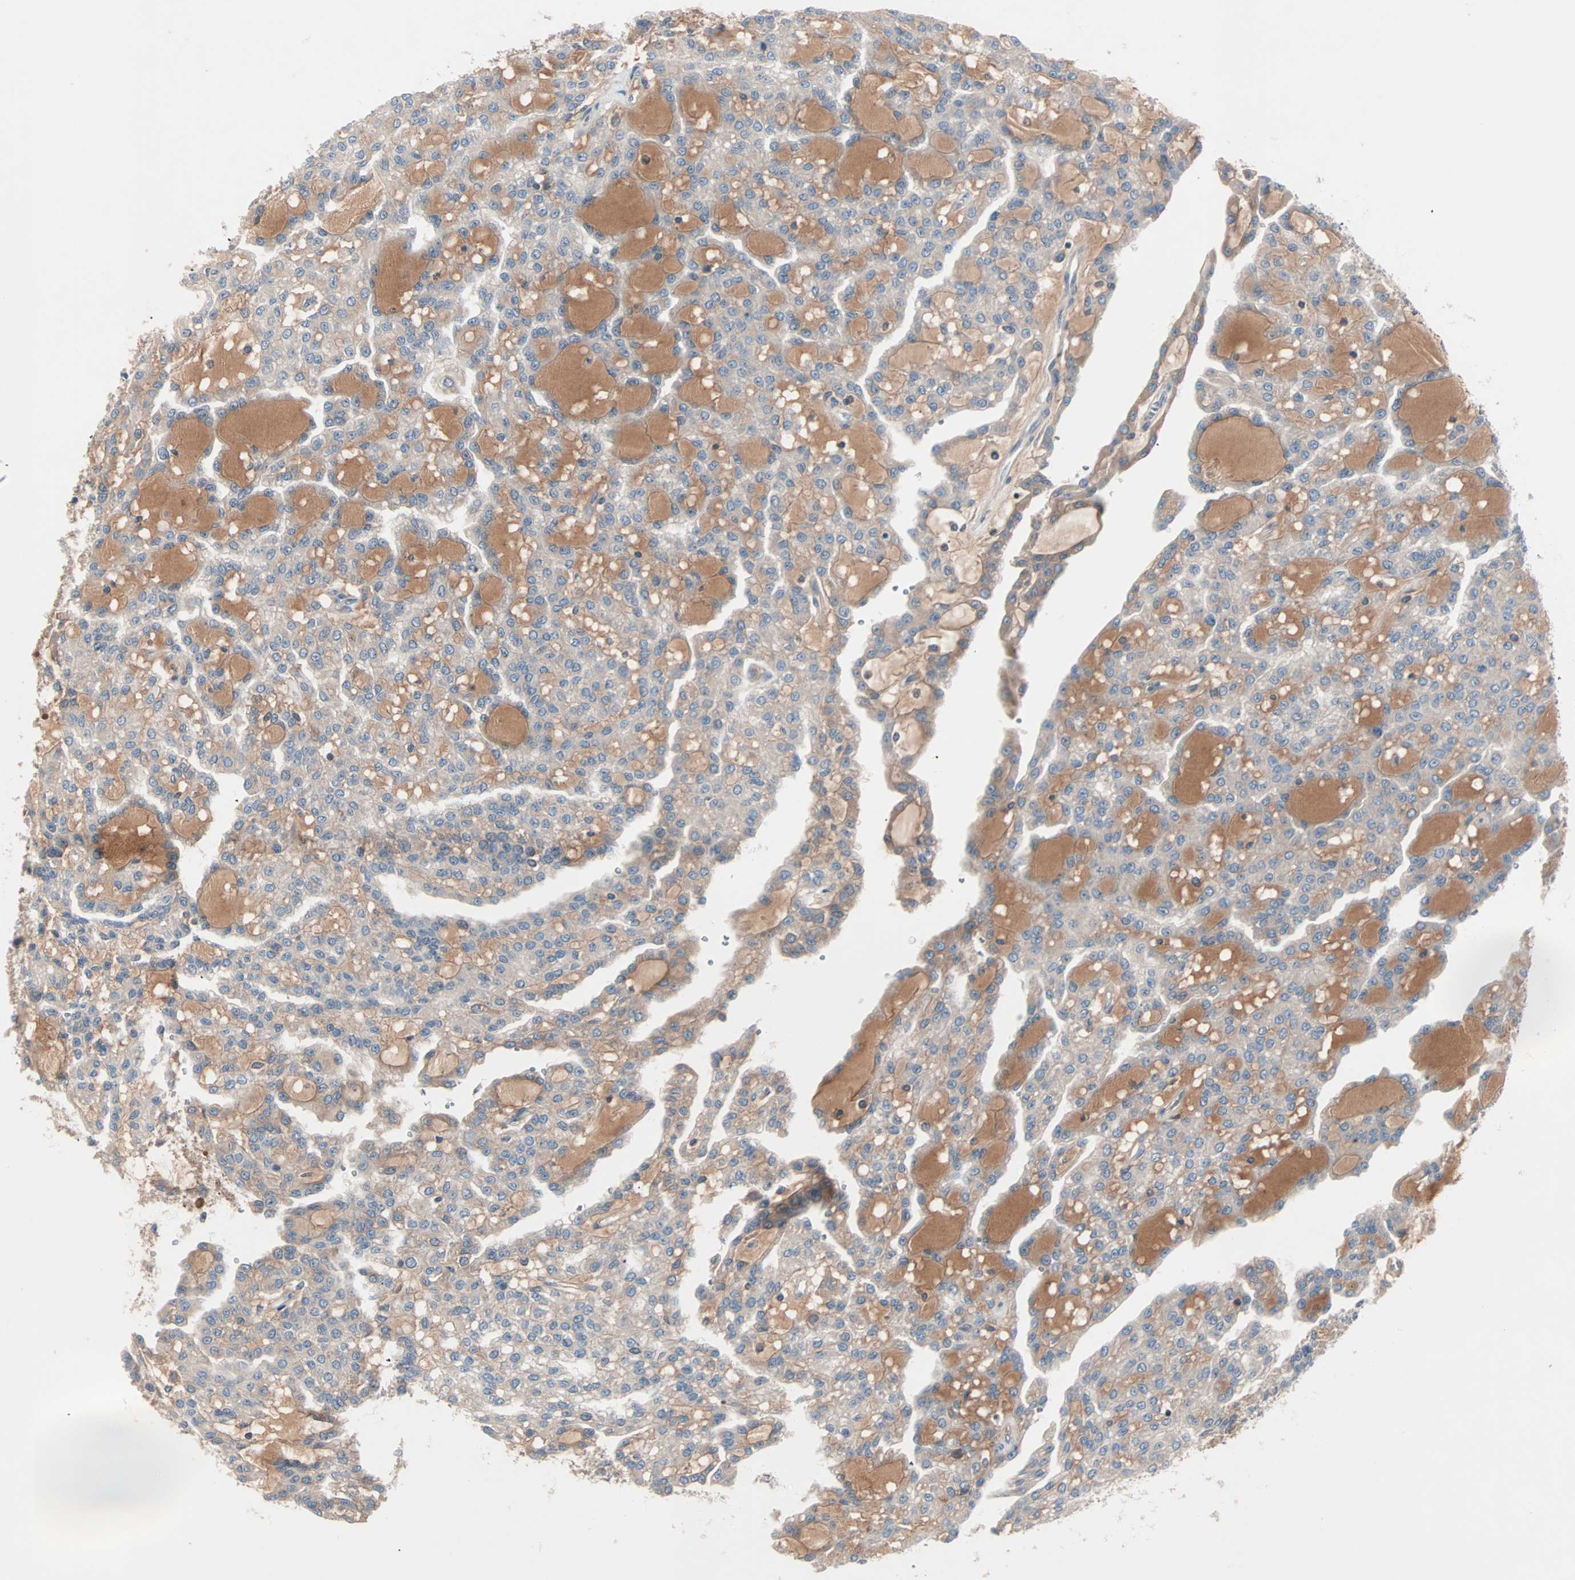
{"staining": {"intensity": "weak", "quantity": ">75%", "location": "cytoplasmic/membranous"}, "tissue": "renal cancer", "cell_type": "Tumor cells", "image_type": "cancer", "snomed": [{"axis": "morphology", "description": "Adenocarcinoma, NOS"}, {"axis": "topography", "description": "Kidney"}], "caption": "Adenocarcinoma (renal) stained for a protein displays weak cytoplasmic/membranous positivity in tumor cells. The protein of interest is stained brown, and the nuclei are stained in blue (DAB (3,3'-diaminobenzidine) IHC with brightfield microscopy, high magnification).", "gene": "CAD", "patient": {"sex": "male", "age": 63}}